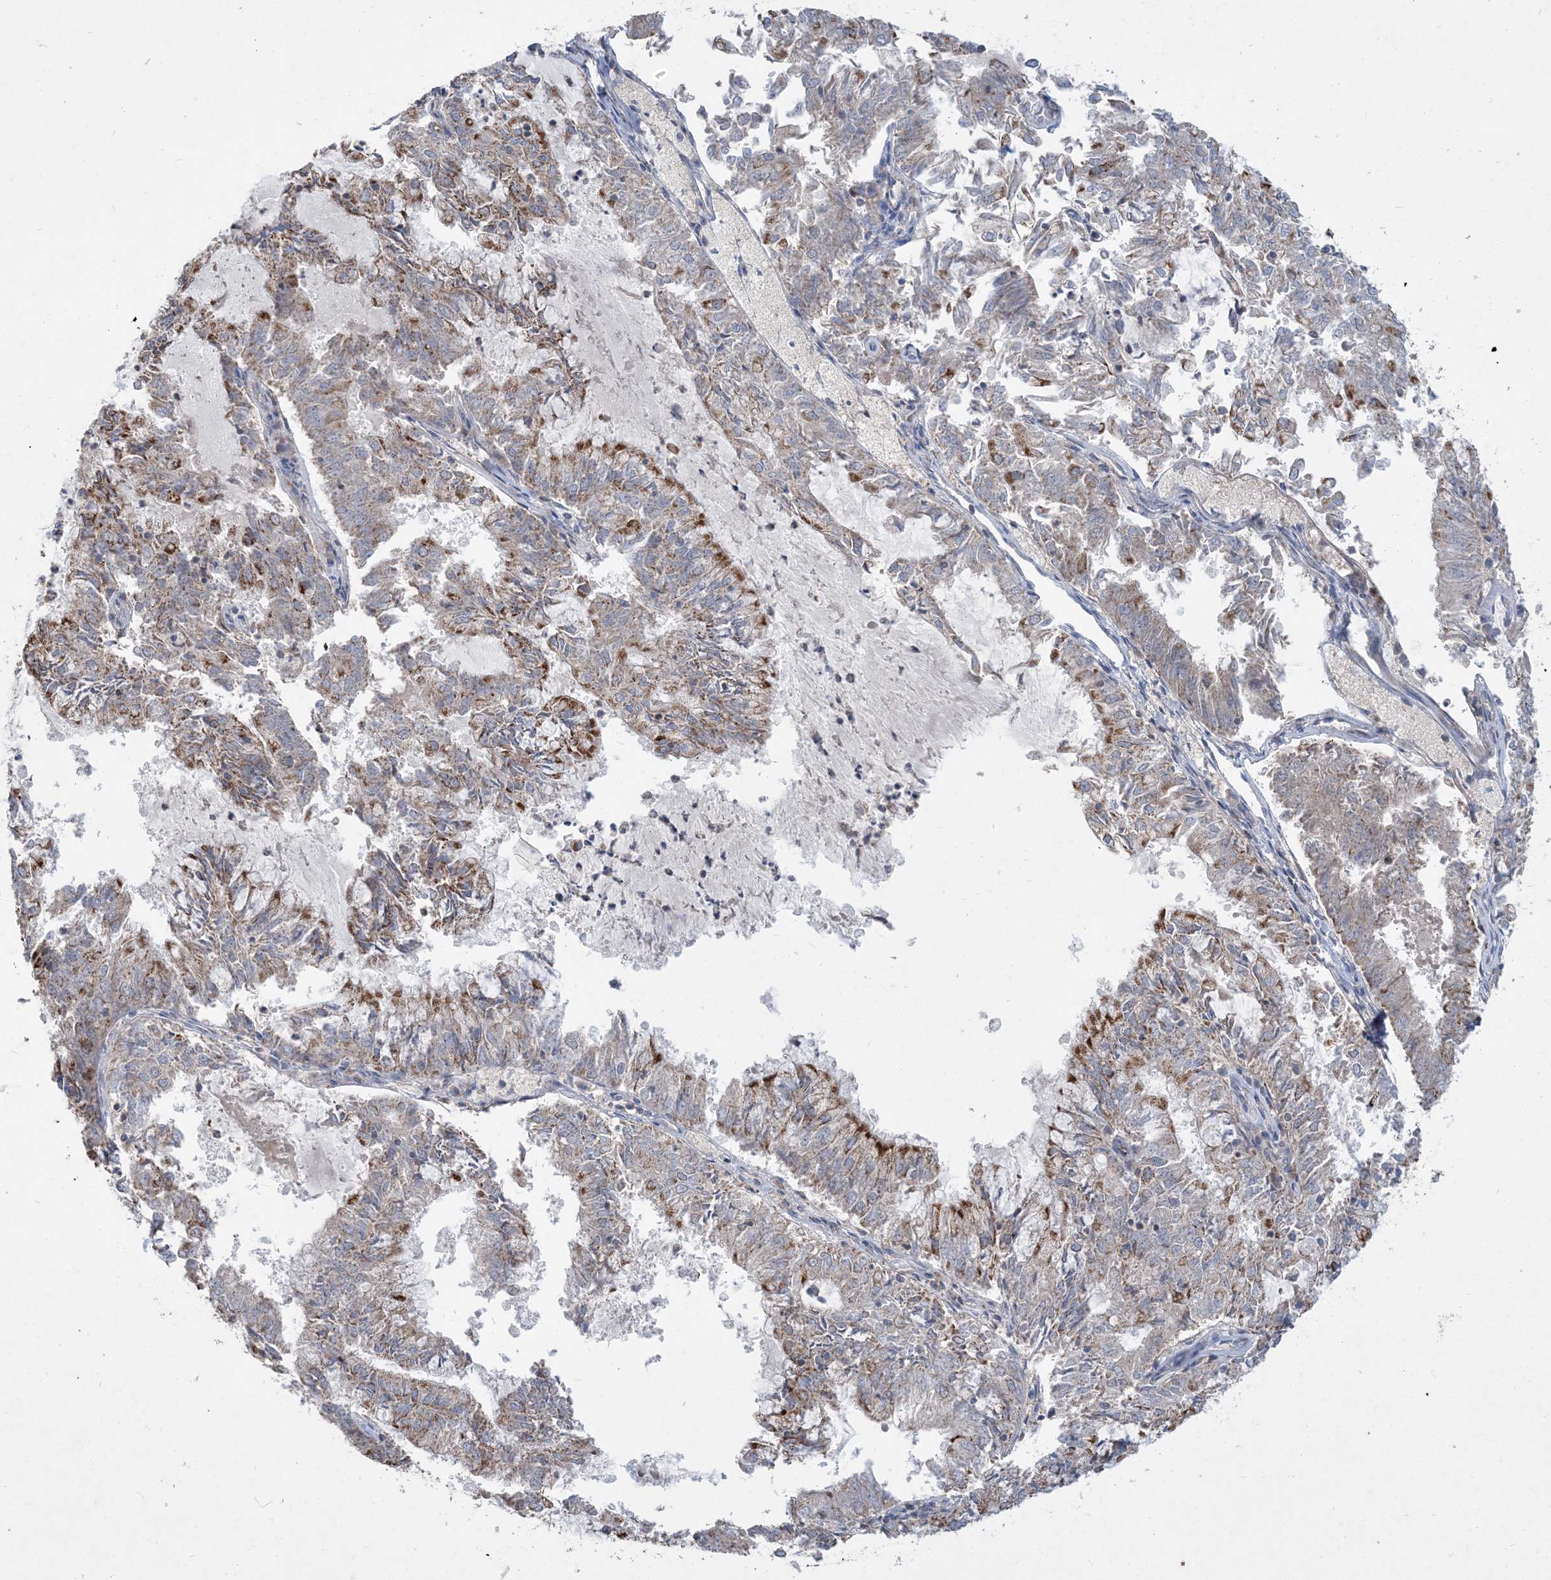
{"staining": {"intensity": "moderate", "quantity": "25%-75%", "location": "cytoplasmic/membranous"}, "tissue": "endometrial cancer", "cell_type": "Tumor cells", "image_type": "cancer", "snomed": [{"axis": "morphology", "description": "Adenocarcinoma, NOS"}, {"axis": "topography", "description": "Endometrium"}], "caption": "The micrograph displays immunohistochemical staining of endometrial cancer. There is moderate cytoplasmic/membranous expression is identified in approximately 25%-75% of tumor cells.", "gene": "ECHDC1", "patient": {"sex": "female", "age": 57}}